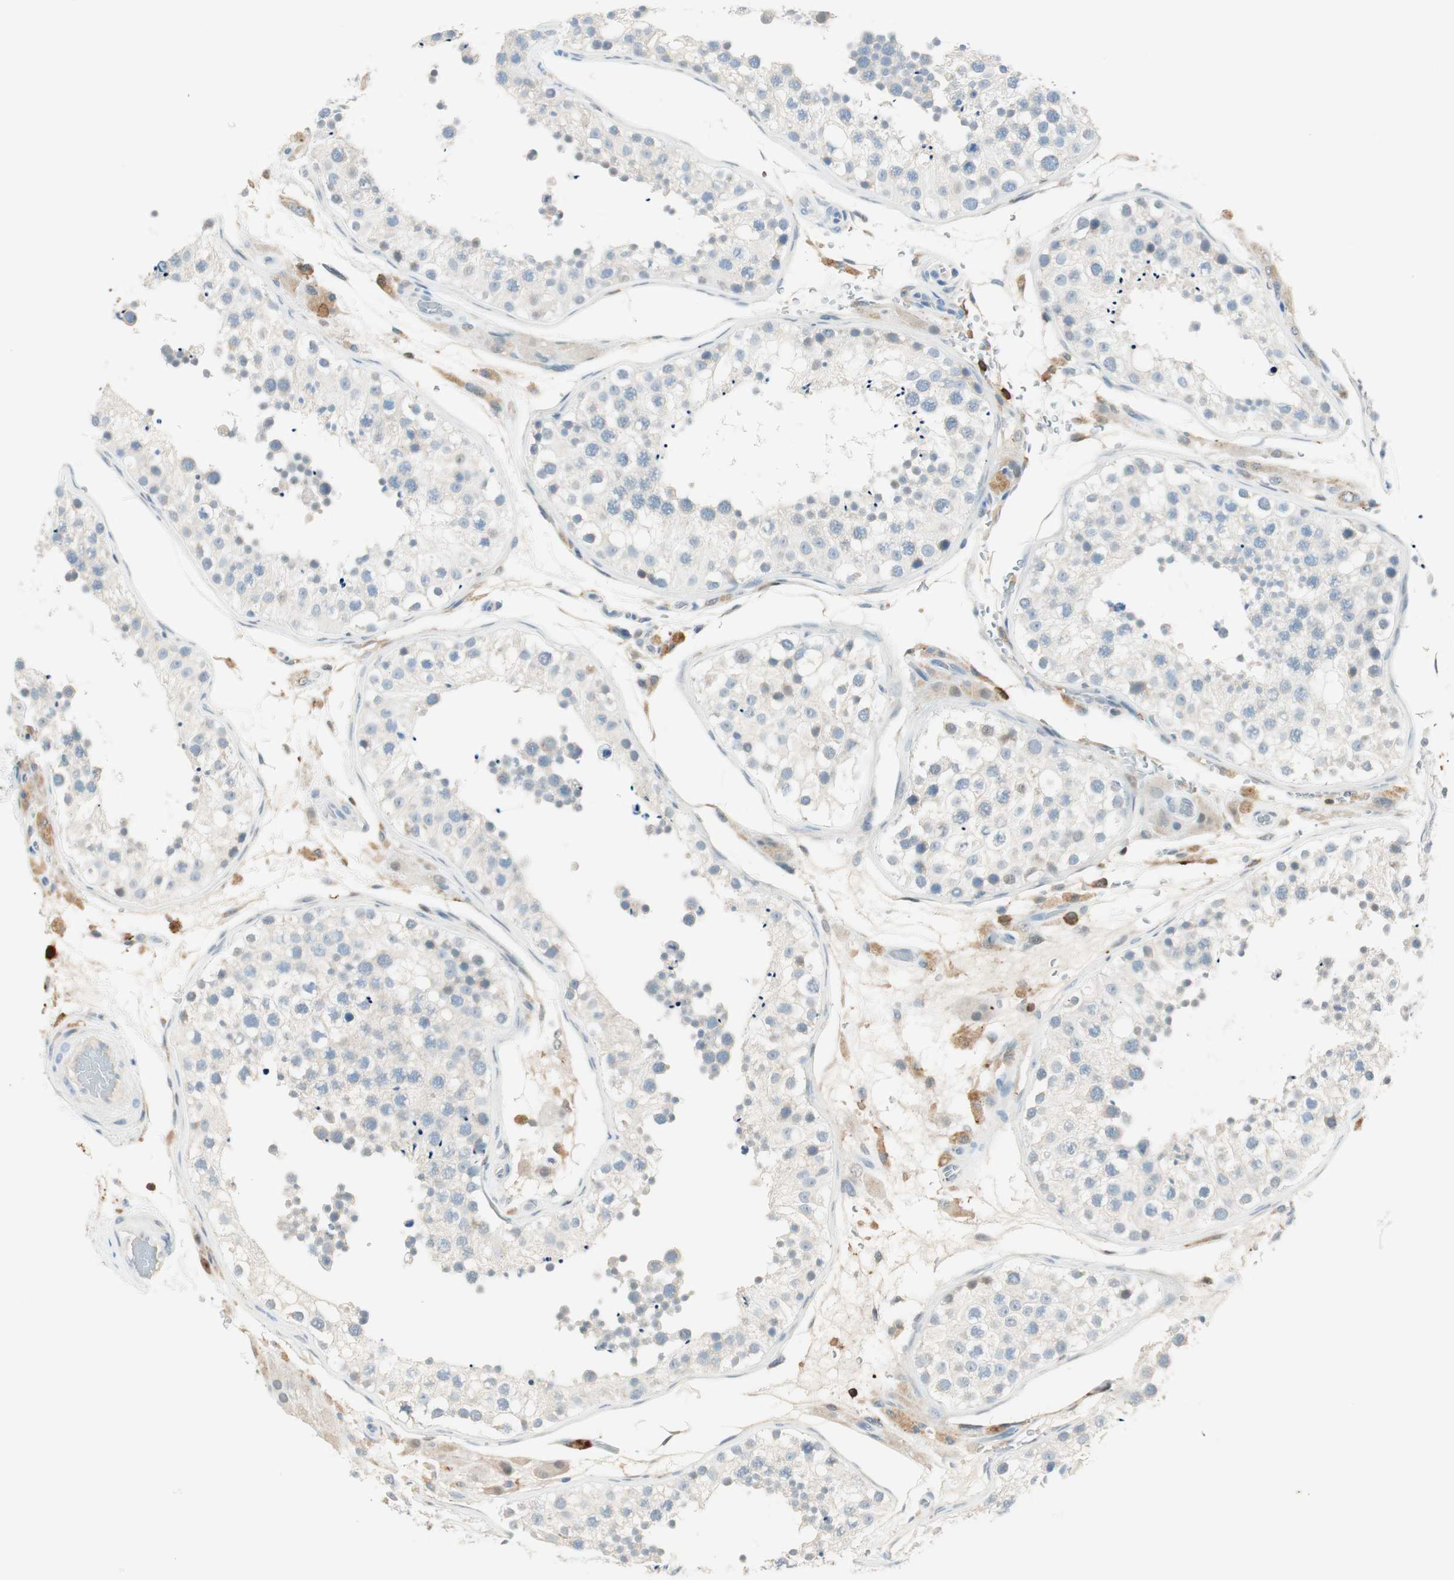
{"staining": {"intensity": "weak", "quantity": "25%-75%", "location": "cytoplasmic/membranous"}, "tissue": "testis", "cell_type": "Cells in seminiferous ducts", "image_type": "normal", "snomed": [{"axis": "morphology", "description": "Normal tissue, NOS"}, {"axis": "topography", "description": "Testis"}], "caption": "Cells in seminiferous ducts demonstrate weak cytoplasmic/membranous positivity in approximately 25%-75% of cells in unremarkable testis.", "gene": "HPGD", "patient": {"sex": "male", "age": 26}}